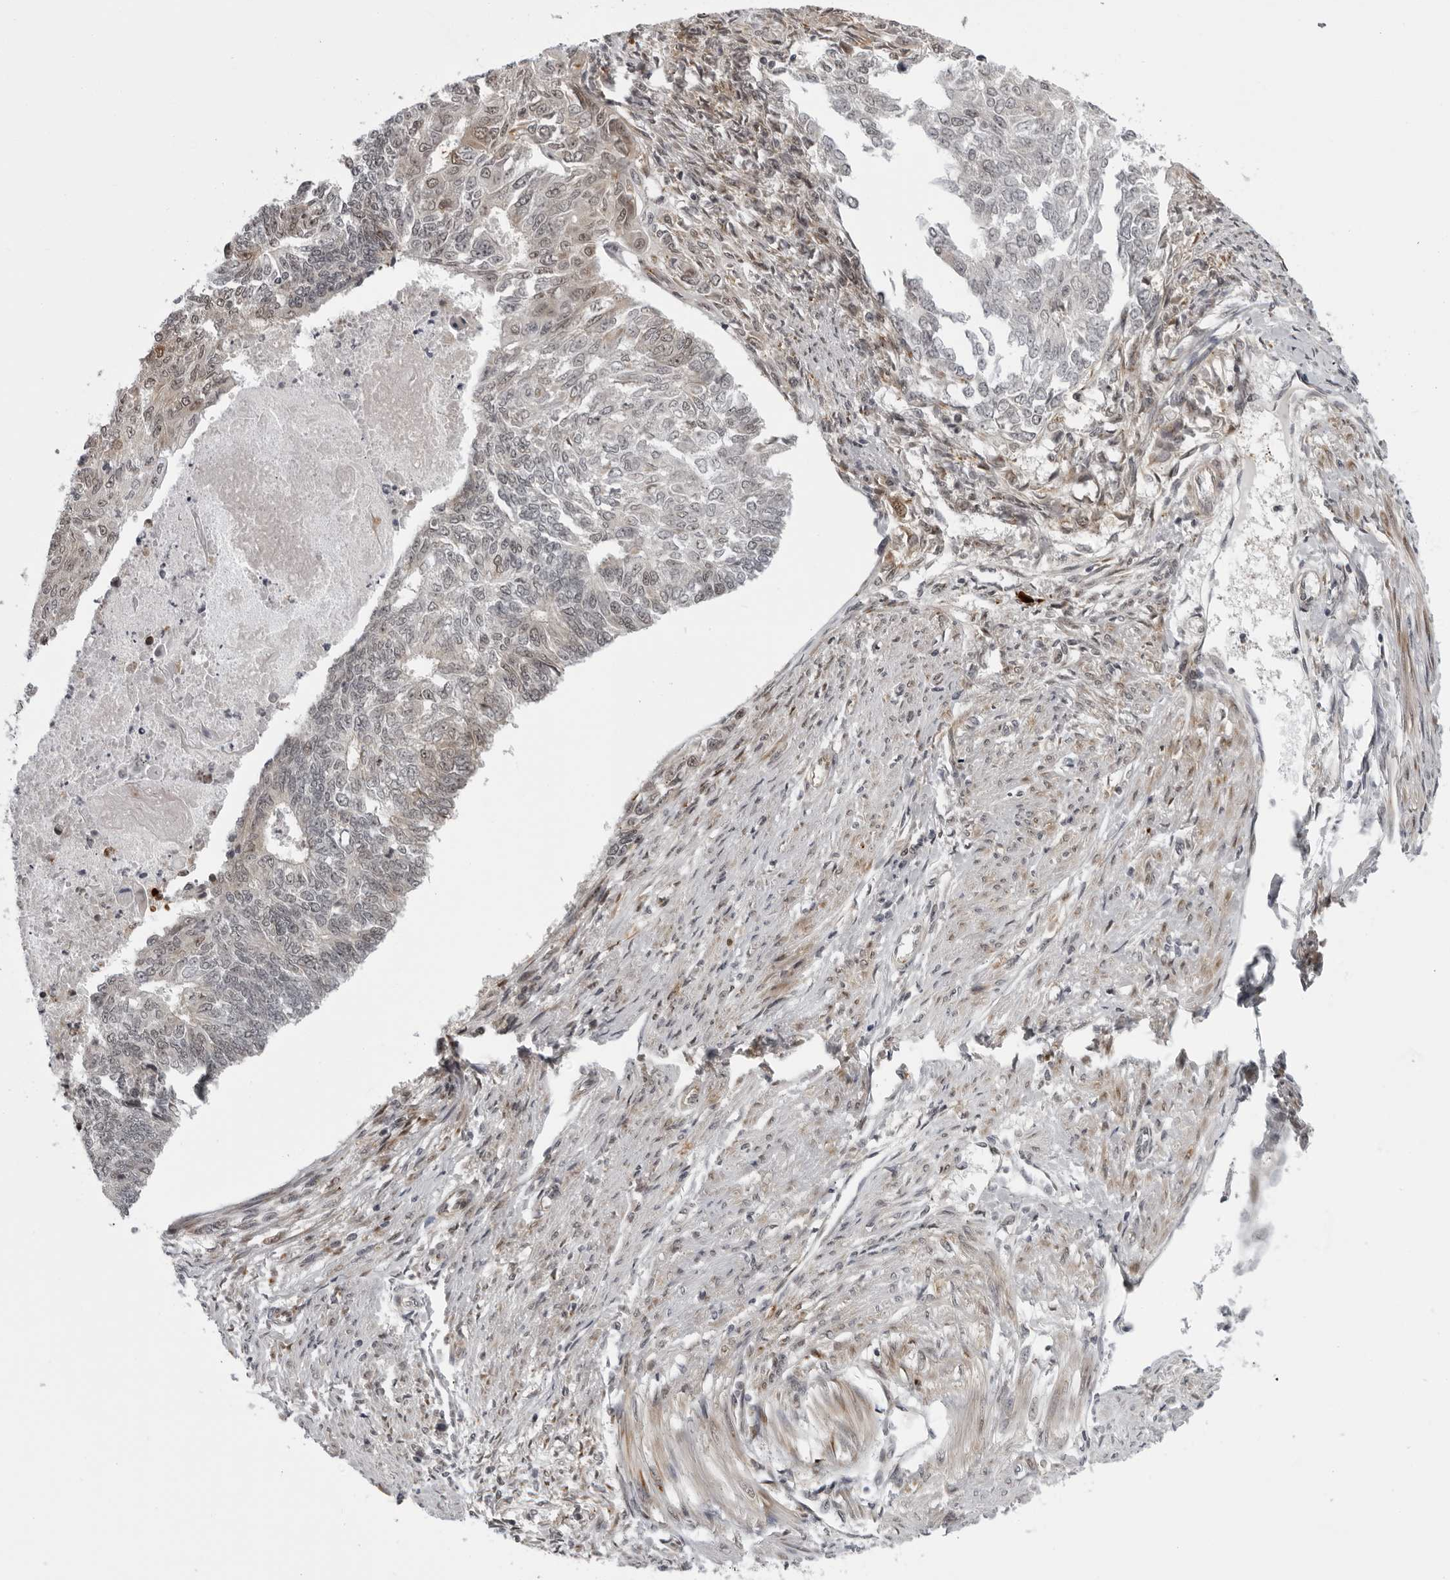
{"staining": {"intensity": "negative", "quantity": "none", "location": "none"}, "tissue": "endometrial cancer", "cell_type": "Tumor cells", "image_type": "cancer", "snomed": [{"axis": "morphology", "description": "Adenocarcinoma, NOS"}, {"axis": "topography", "description": "Endometrium"}], "caption": "Image shows no significant protein staining in tumor cells of endometrial cancer (adenocarcinoma).", "gene": "GCSAML", "patient": {"sex": "female", "age": 32}}